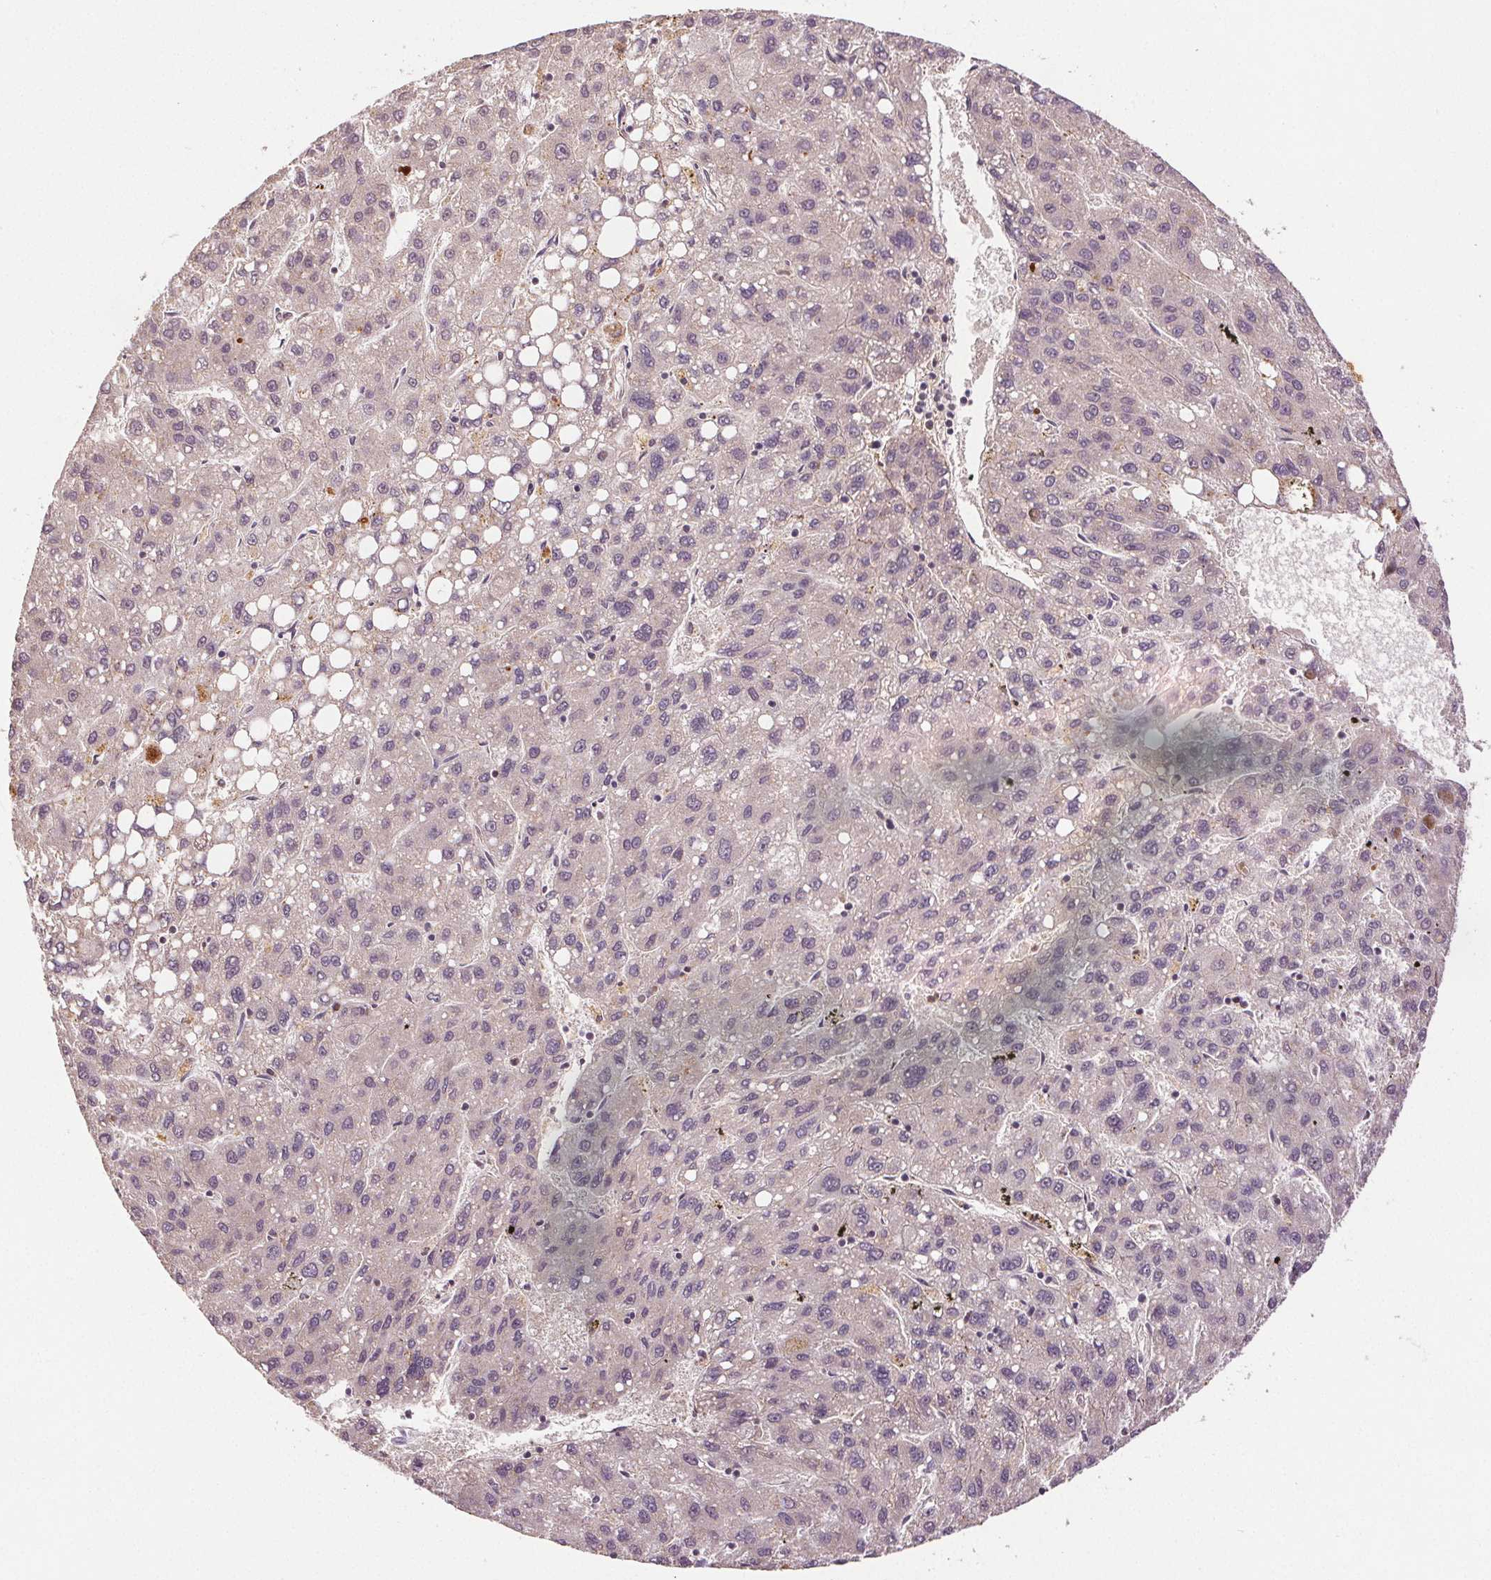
{"staining": {"intensity": "negative", "quantity": "none", "location": "none"}, "tissue": "liver cancer", "cell_type": "Tumor cells", "image_type": "cancer", "snomed": [{"axis": "morphology", "description": "Carcinoma, Hepatocellular, NOS"}, {"axis": "topography", "description": "Liver"}], "caption": "A histopathology image of human liver cancer is negative for staining in tumor cells.", "gene": "EPHB3", "patient": {"sex": "female", "age": 82}}